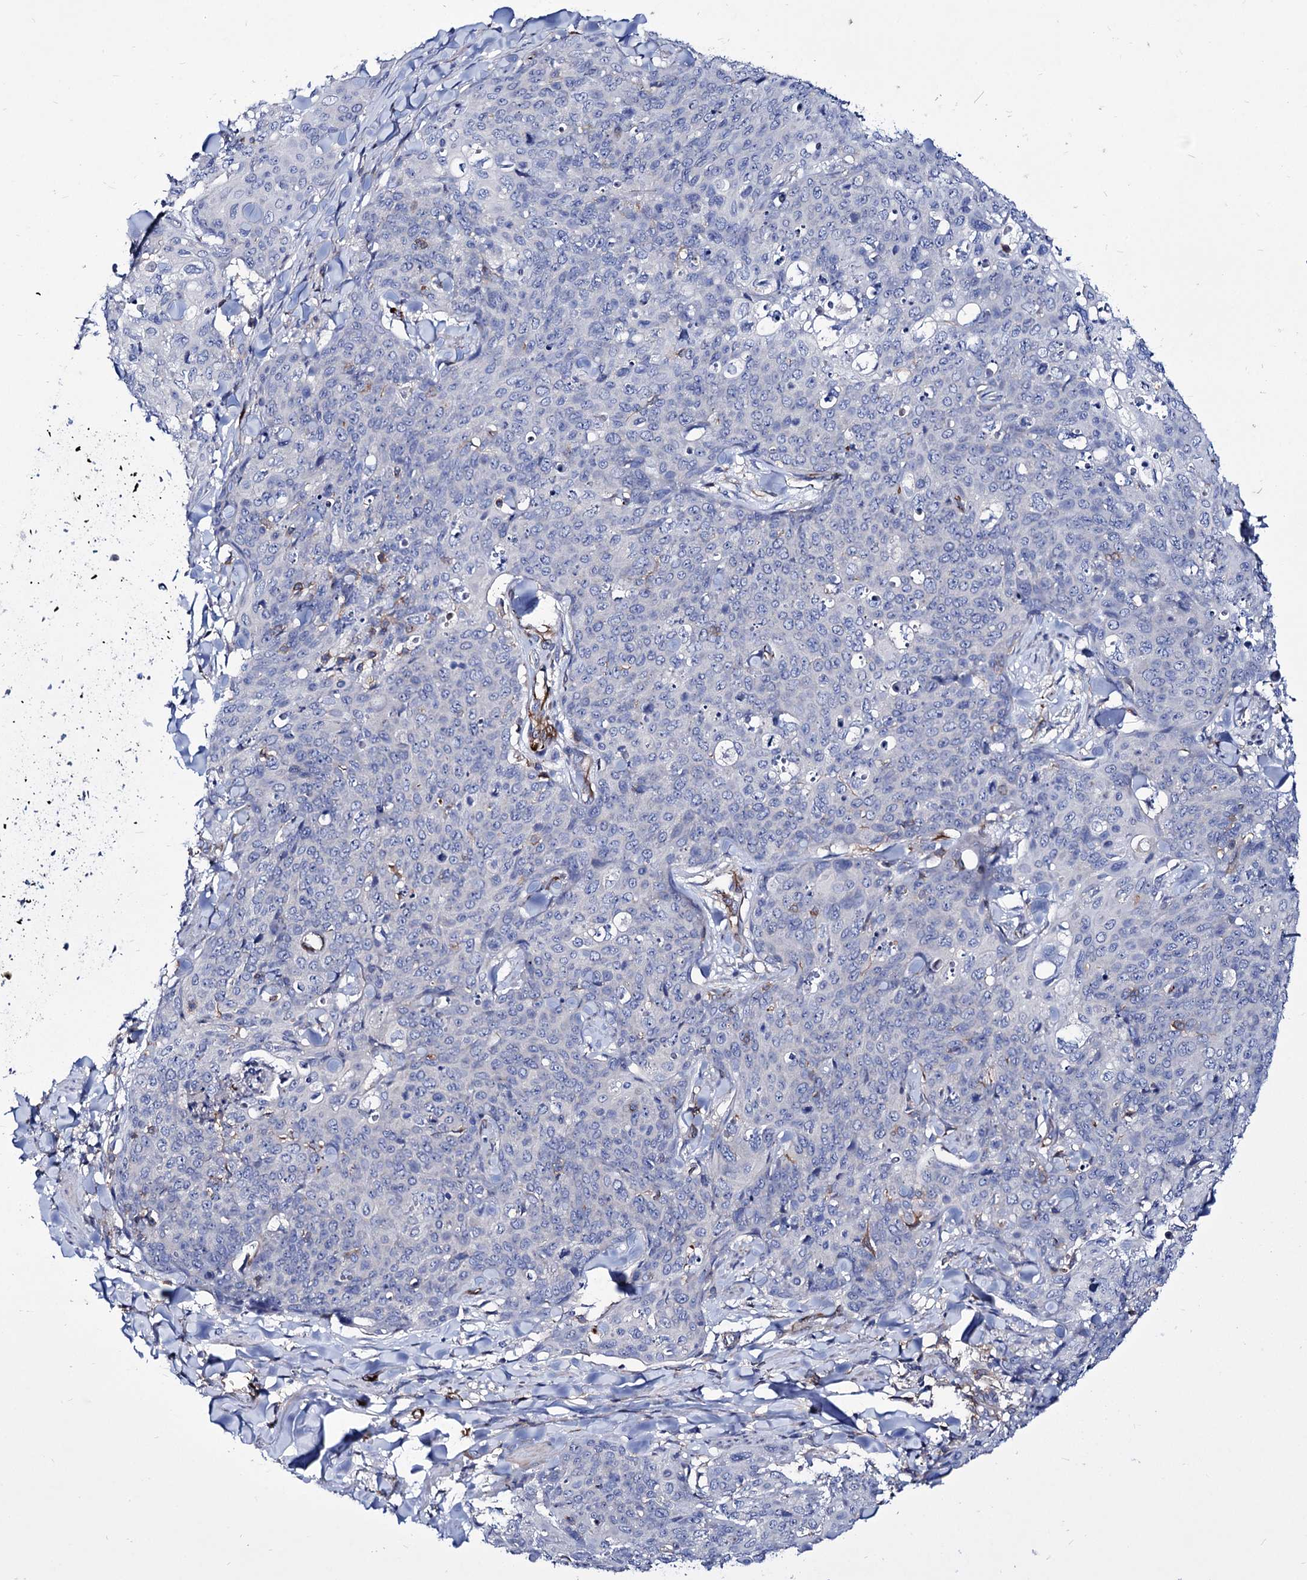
{"staining": {"intensity": "negative", "quantity": "none", "location": "none"}, "tissue": "skin cancer", "cell_type": "Tumor cells", "image_type": "cancer", "snomed": [{"axis": "morphology", "description": "Squamous cell carcinoma, NOS"}, {"axis": "topography", "description": "Skin"}, {"axis": "topography", "description": "Vulva"}], "caption": "This is a photomicrograph of immunohistochemistry staining of skin cancer (squamous cell carcinoma), which shows no expression in tumor cells.", "gene": "AXL", "patient": {"sex": "female", "age": 85}}